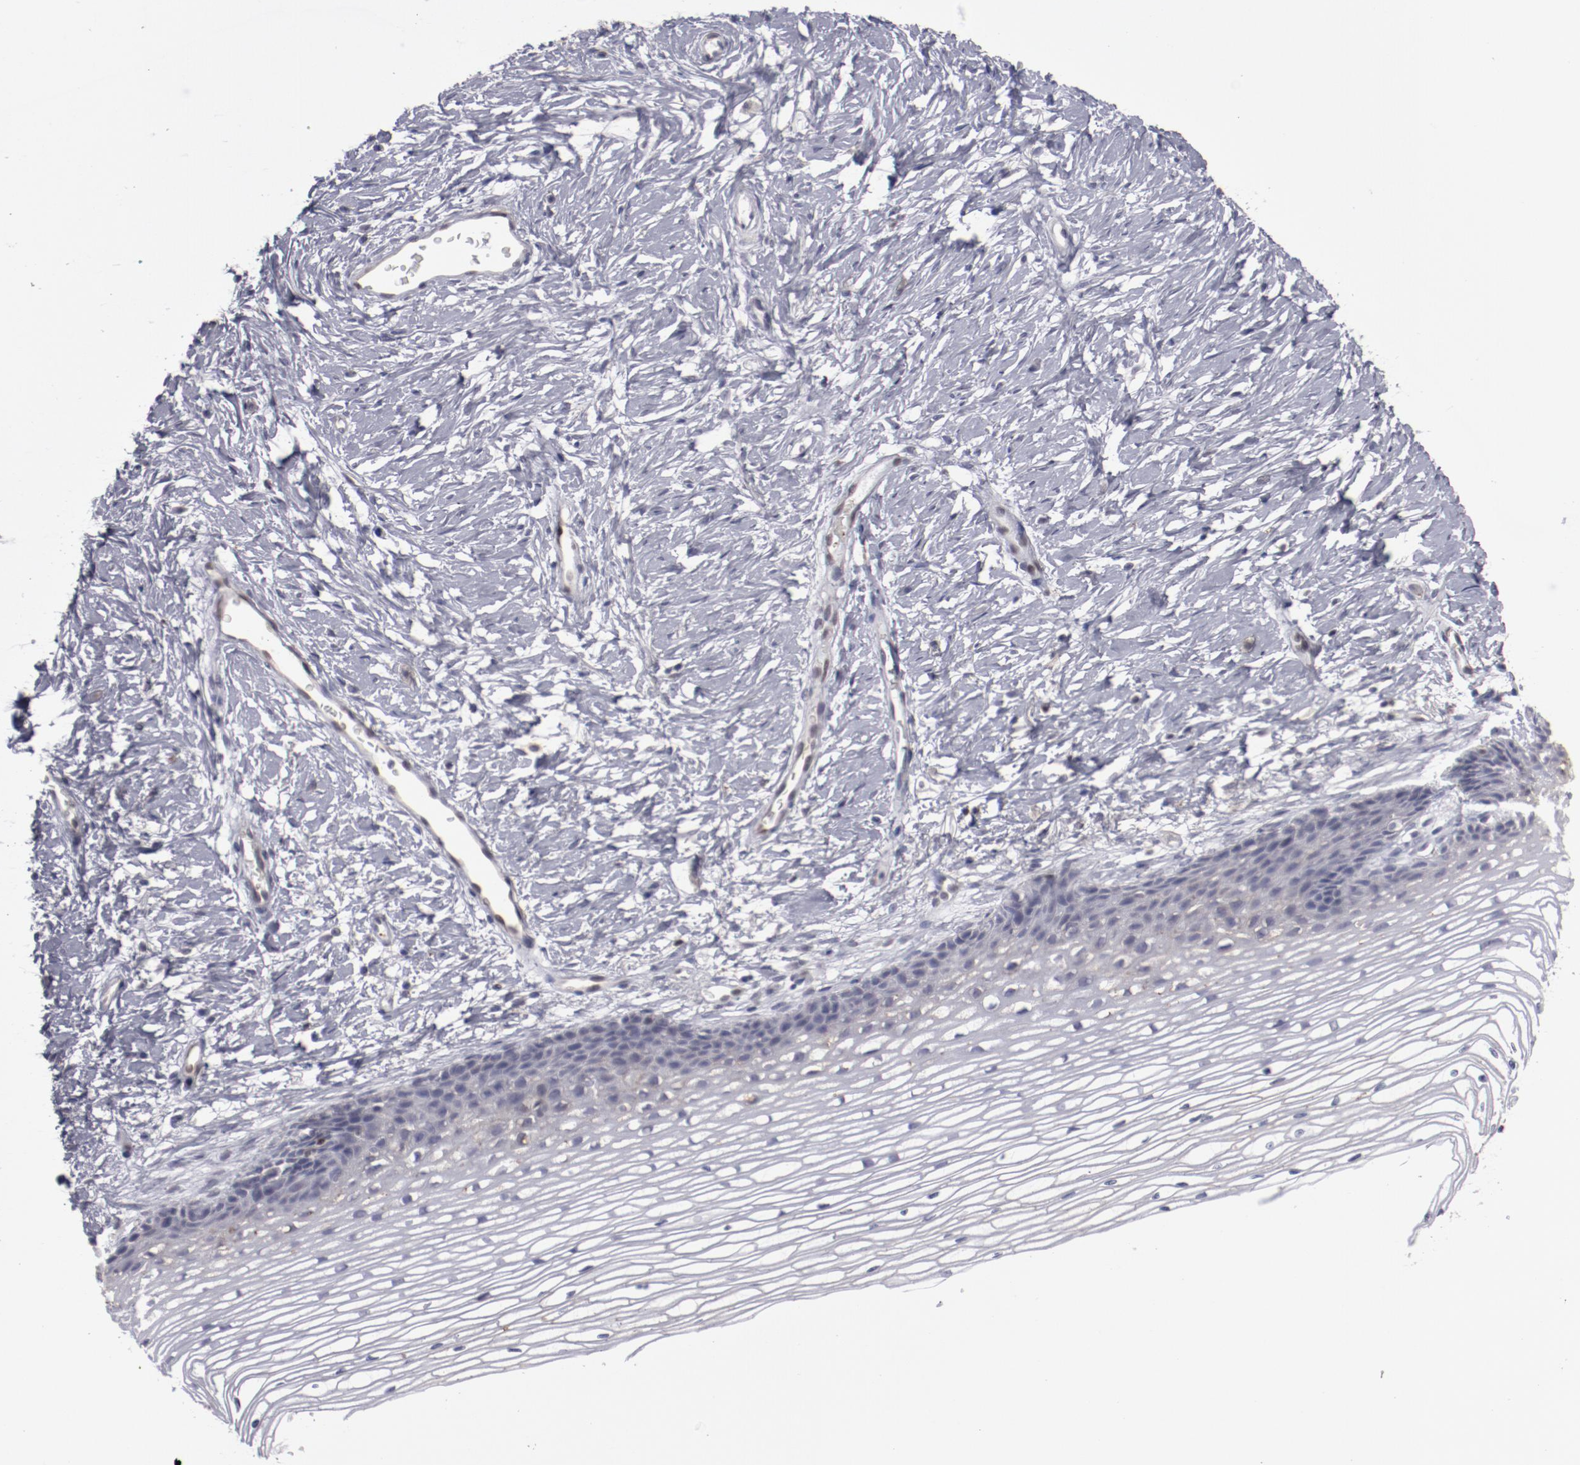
{"staining": {"intensity": "negative", "quantity": "none", "location": "none"}, "tissue": "cervix", "cell_type": "Glandular cells", "image_type": "normal", "snomed": [{"axis": "morphology", "description": "Normal tissue, NOS"}, {"axis": "topography", "description": "Cervix"}], "caption": "Unremarkable cervix was stained to show a protein in brown. There is no significant positivity in glandular cells. (DAB immunohistochemistry (IHC) visualized using brightfield microscopy, high magnification).", "gene": "LEF1", "patient": {"sex": "female", "age": 77}}